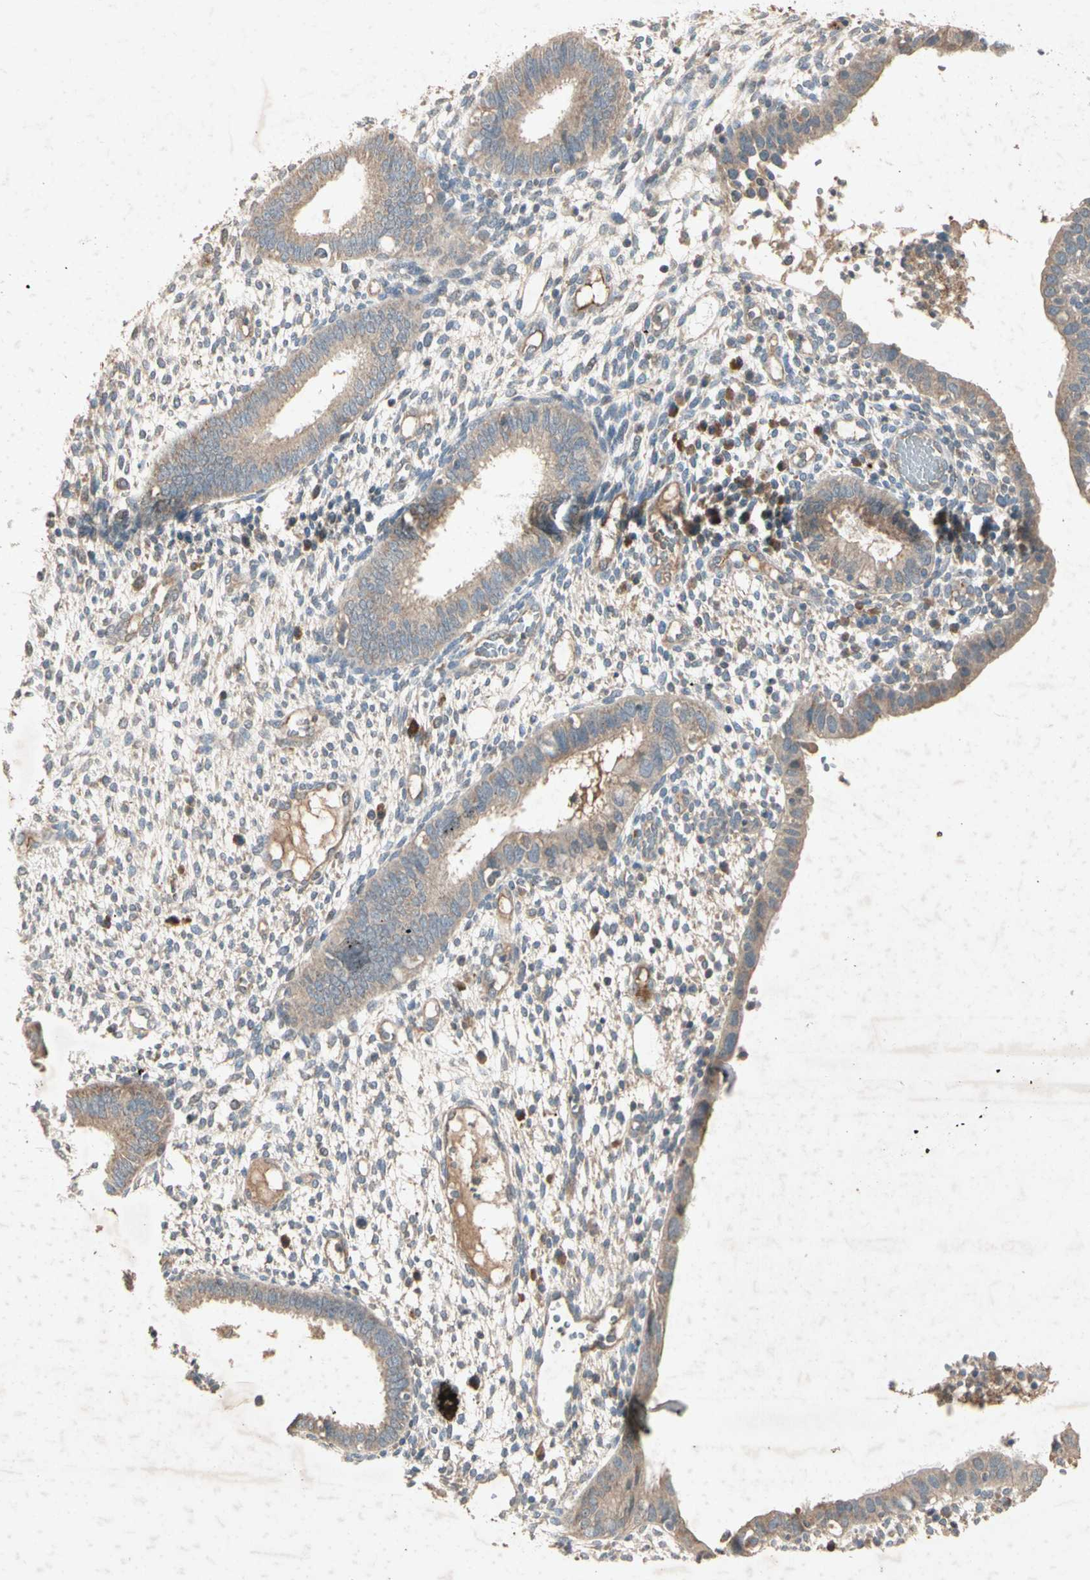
{"staining": {"intensity": "weak", "quantity": "25%-75%", "location": "cytoplasmic/membranous"}, "tissue": "endometrium", "cell_type": "Cells in endometrial stroma", "image_type": "normal", "snomed": [{"axis": "morphology", "description": "Normal tissue, NOS"}, {"axis": "topography", "description": "Endometrium"}], "caption": "Endometrium stained with immunohistochemistry demonstrates weak cytoplasmic/membranous expression in approximately 25%-75% of cells in endometrial stroma. (DAB = brown stain, brightfield microscopy at high magnification).", "gene": "GPLD1", "patient": {"sex": "female", "age": 35}}